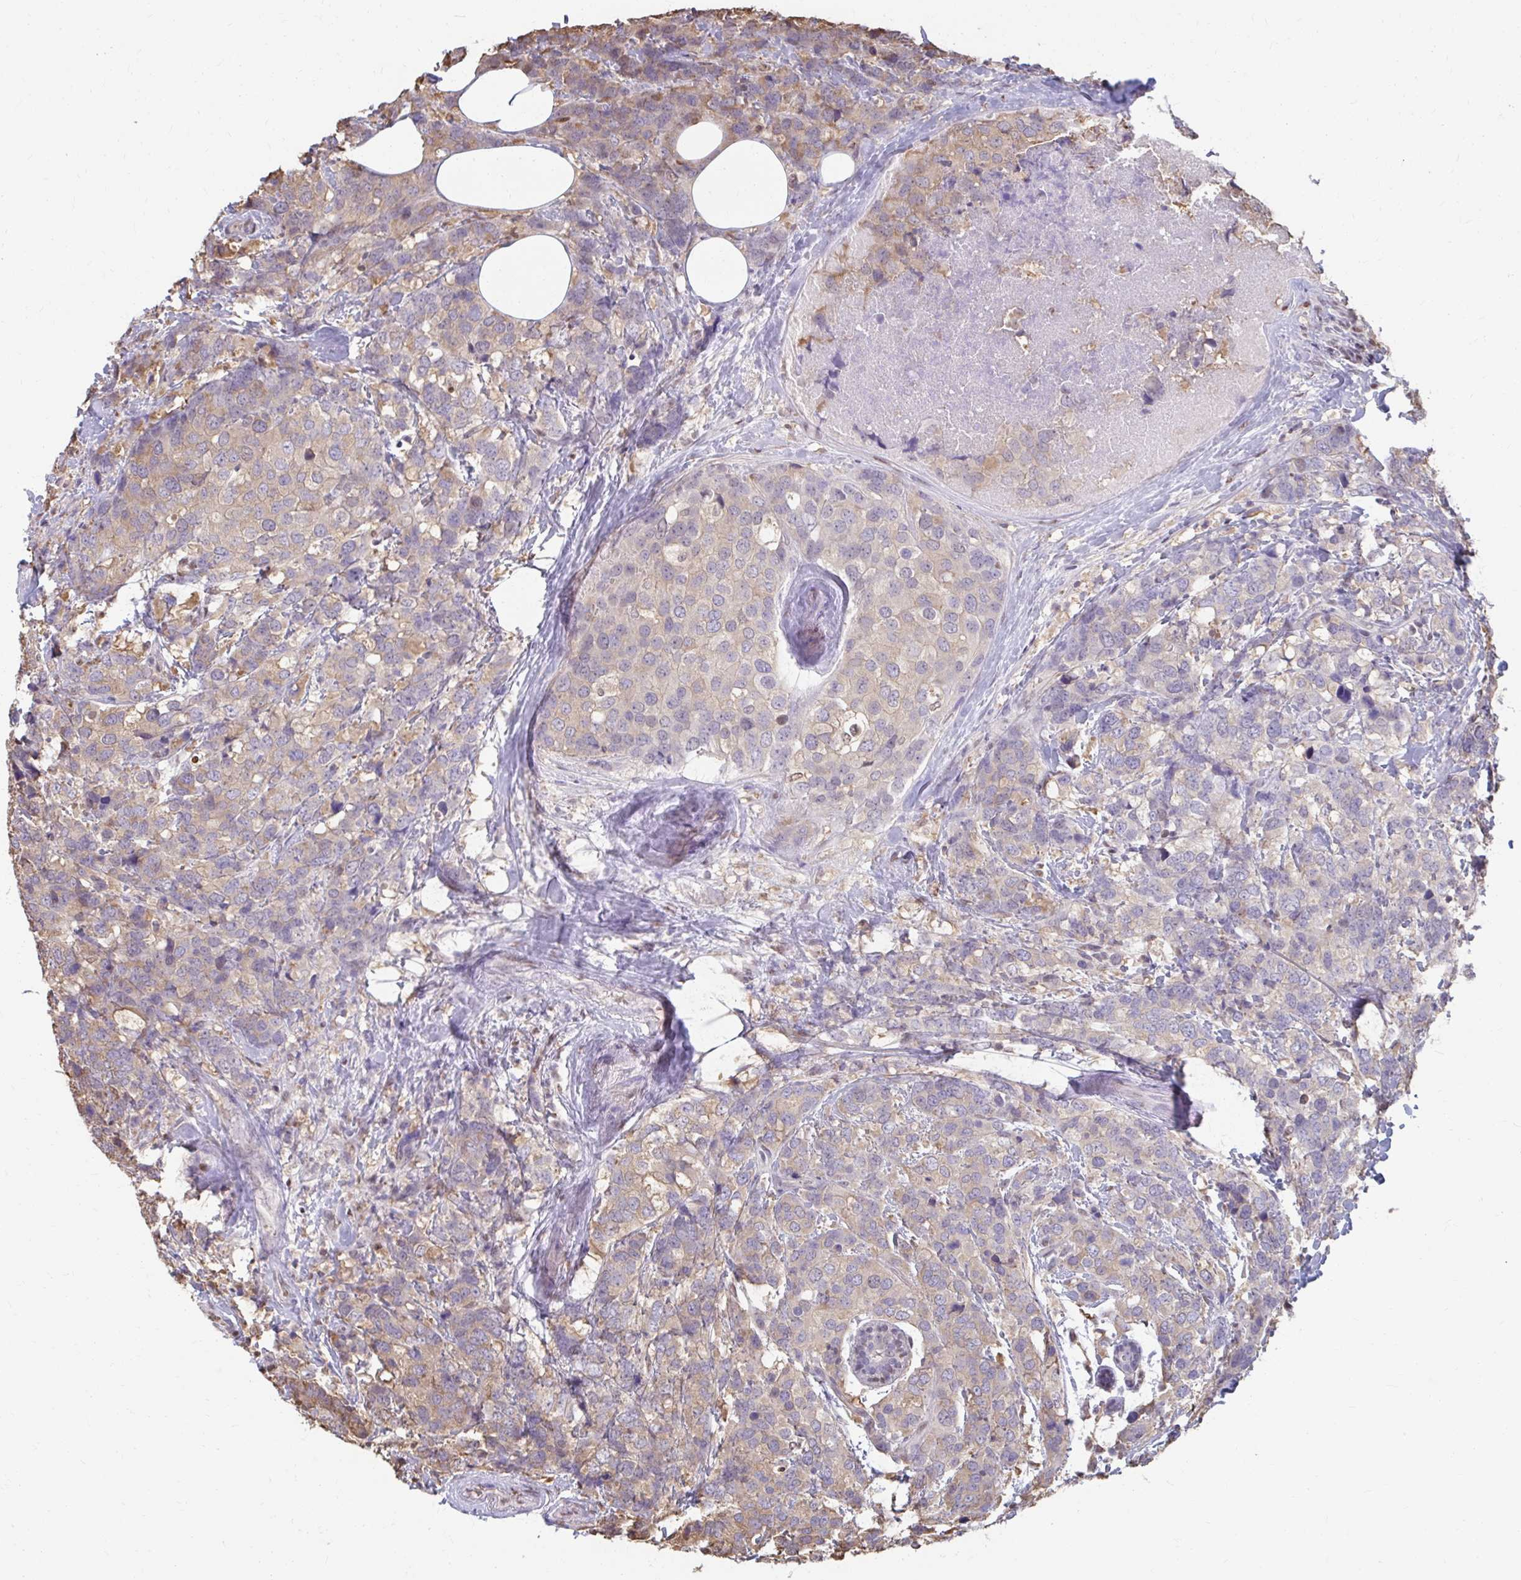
{"staining": {"intensity": "weak", "quantity": "25%-75%", "location": "cytoplasmic/membranous"}, "tissue": "breast cancer", "cell_type": "Tumor cells", "image_type": "cancer", "snomed": [{"axis": "morphology", "description": "Lobular carcinoma"}, {"axis": "topography", "description": "Breast"}], "caption": "IHC histopathology image of neoplastic tissue: human breast cancer stained using immunohistochemistry (IHC) demonstrates low levels of weak protein expression localized specifically in the cytoplasmic/membranous of tumor cells, appearing as a cytoplasmic/membranous brown color.", "gene": "ING4", "patient": {"sex": "female", "age": 59}}